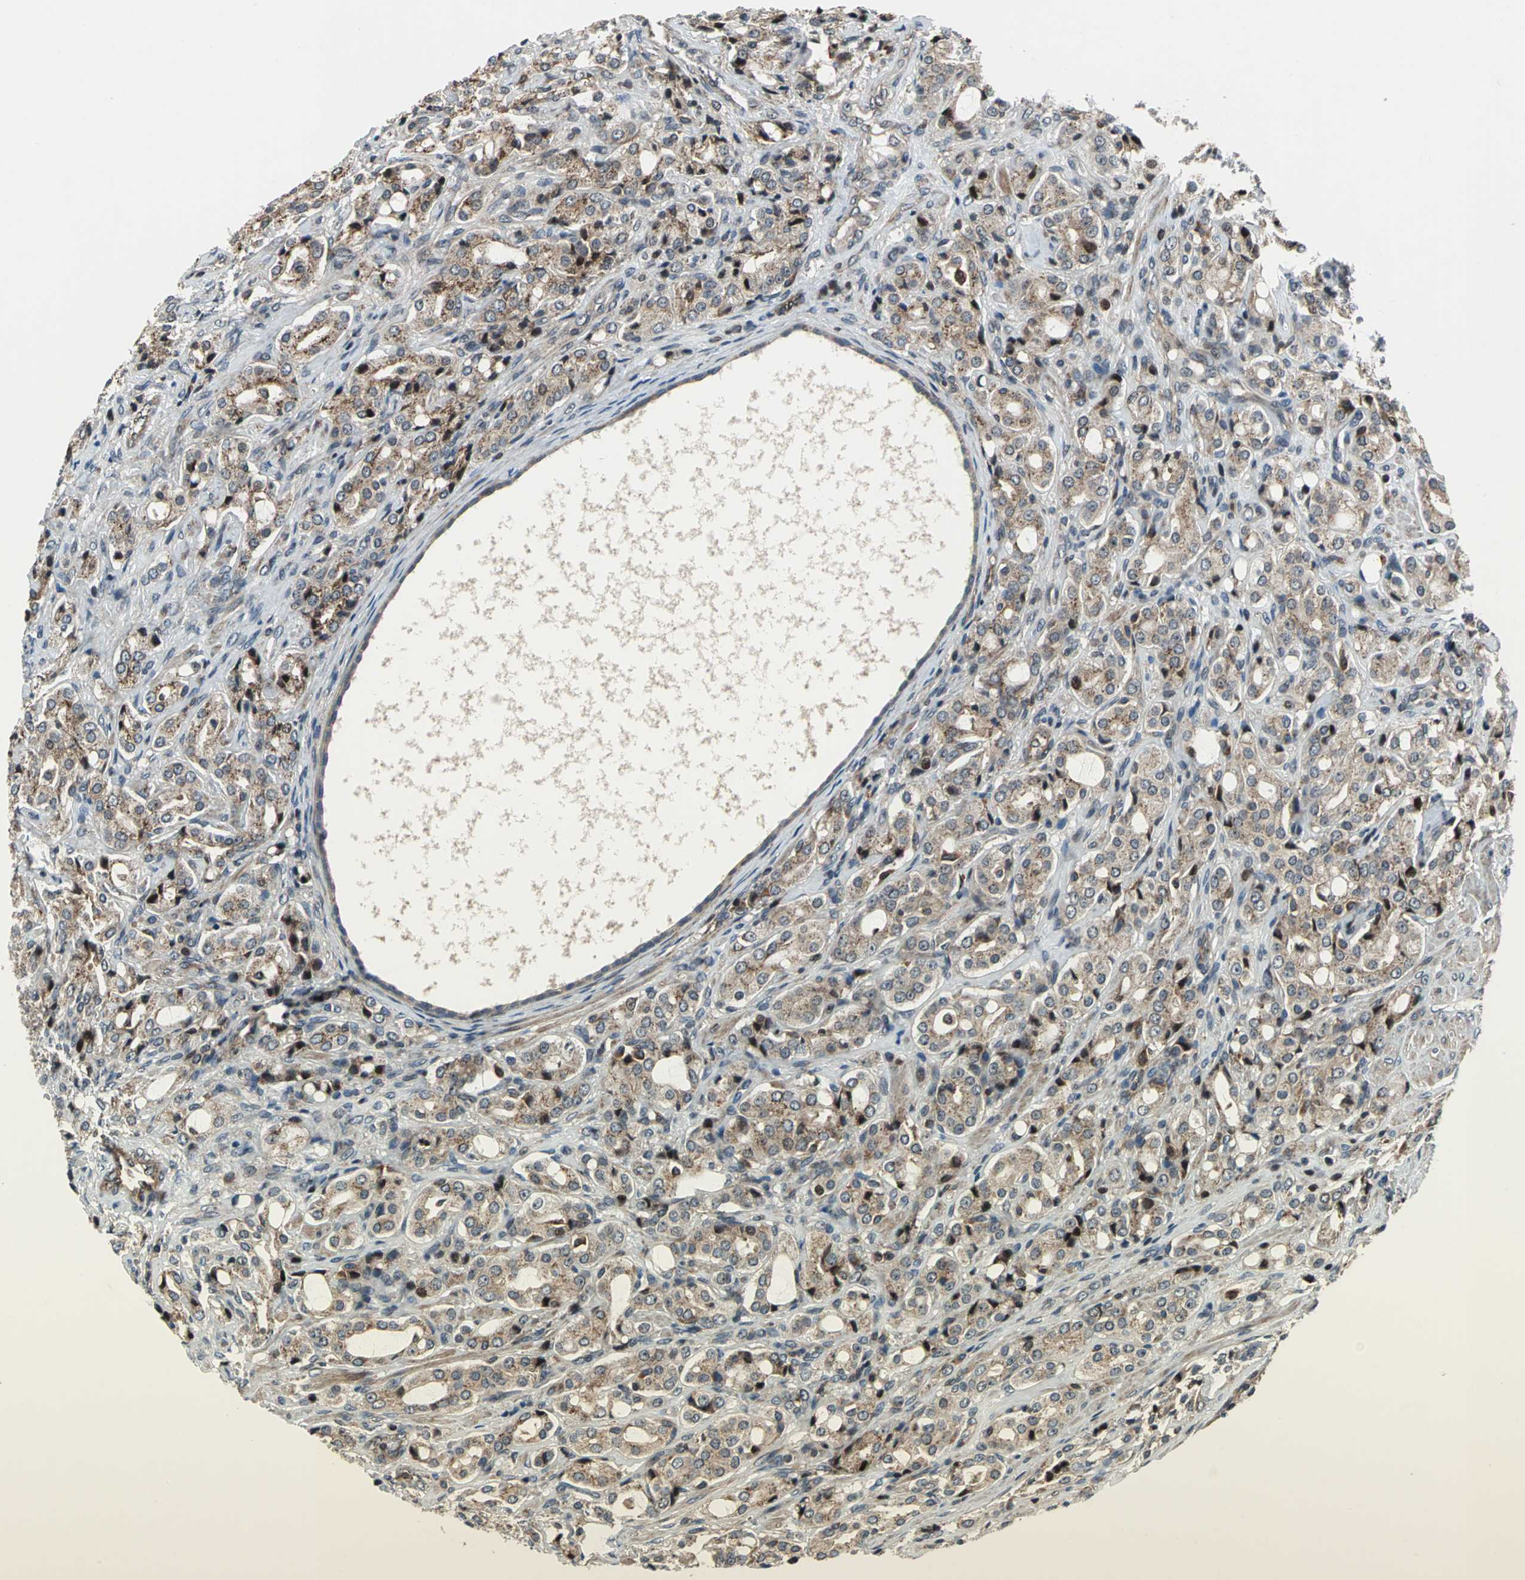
{"staining": {"intensity": "moderate", "quantity": ">75%", "location": "cytoplasmic/membranous,nuclear"}, "tissue": "prostate cancer", "cell_type": "Tumor cells", "image_type": "cancer", "snomed": [{"axis": "morphology", "description": "Adenocarcinoma, High grade"}, {"axis": "topography", "description": "Prostate"}], "caption": "IHC staining of prostate adenocarcinoma (high-grade), which demonstrates medium levels of moderate cytoplasmic/membranous and nuclear positivity in about >75% of tumor cells indicating moderate cytoplasmic/membranous and nuclear protein positivity. The staining was performed using DAB (brown) for protein detection and nuclei were counterstained in hematoxylin (blue).", "gene": "AATF", "patient": {"sex": "male", "age": 72}}